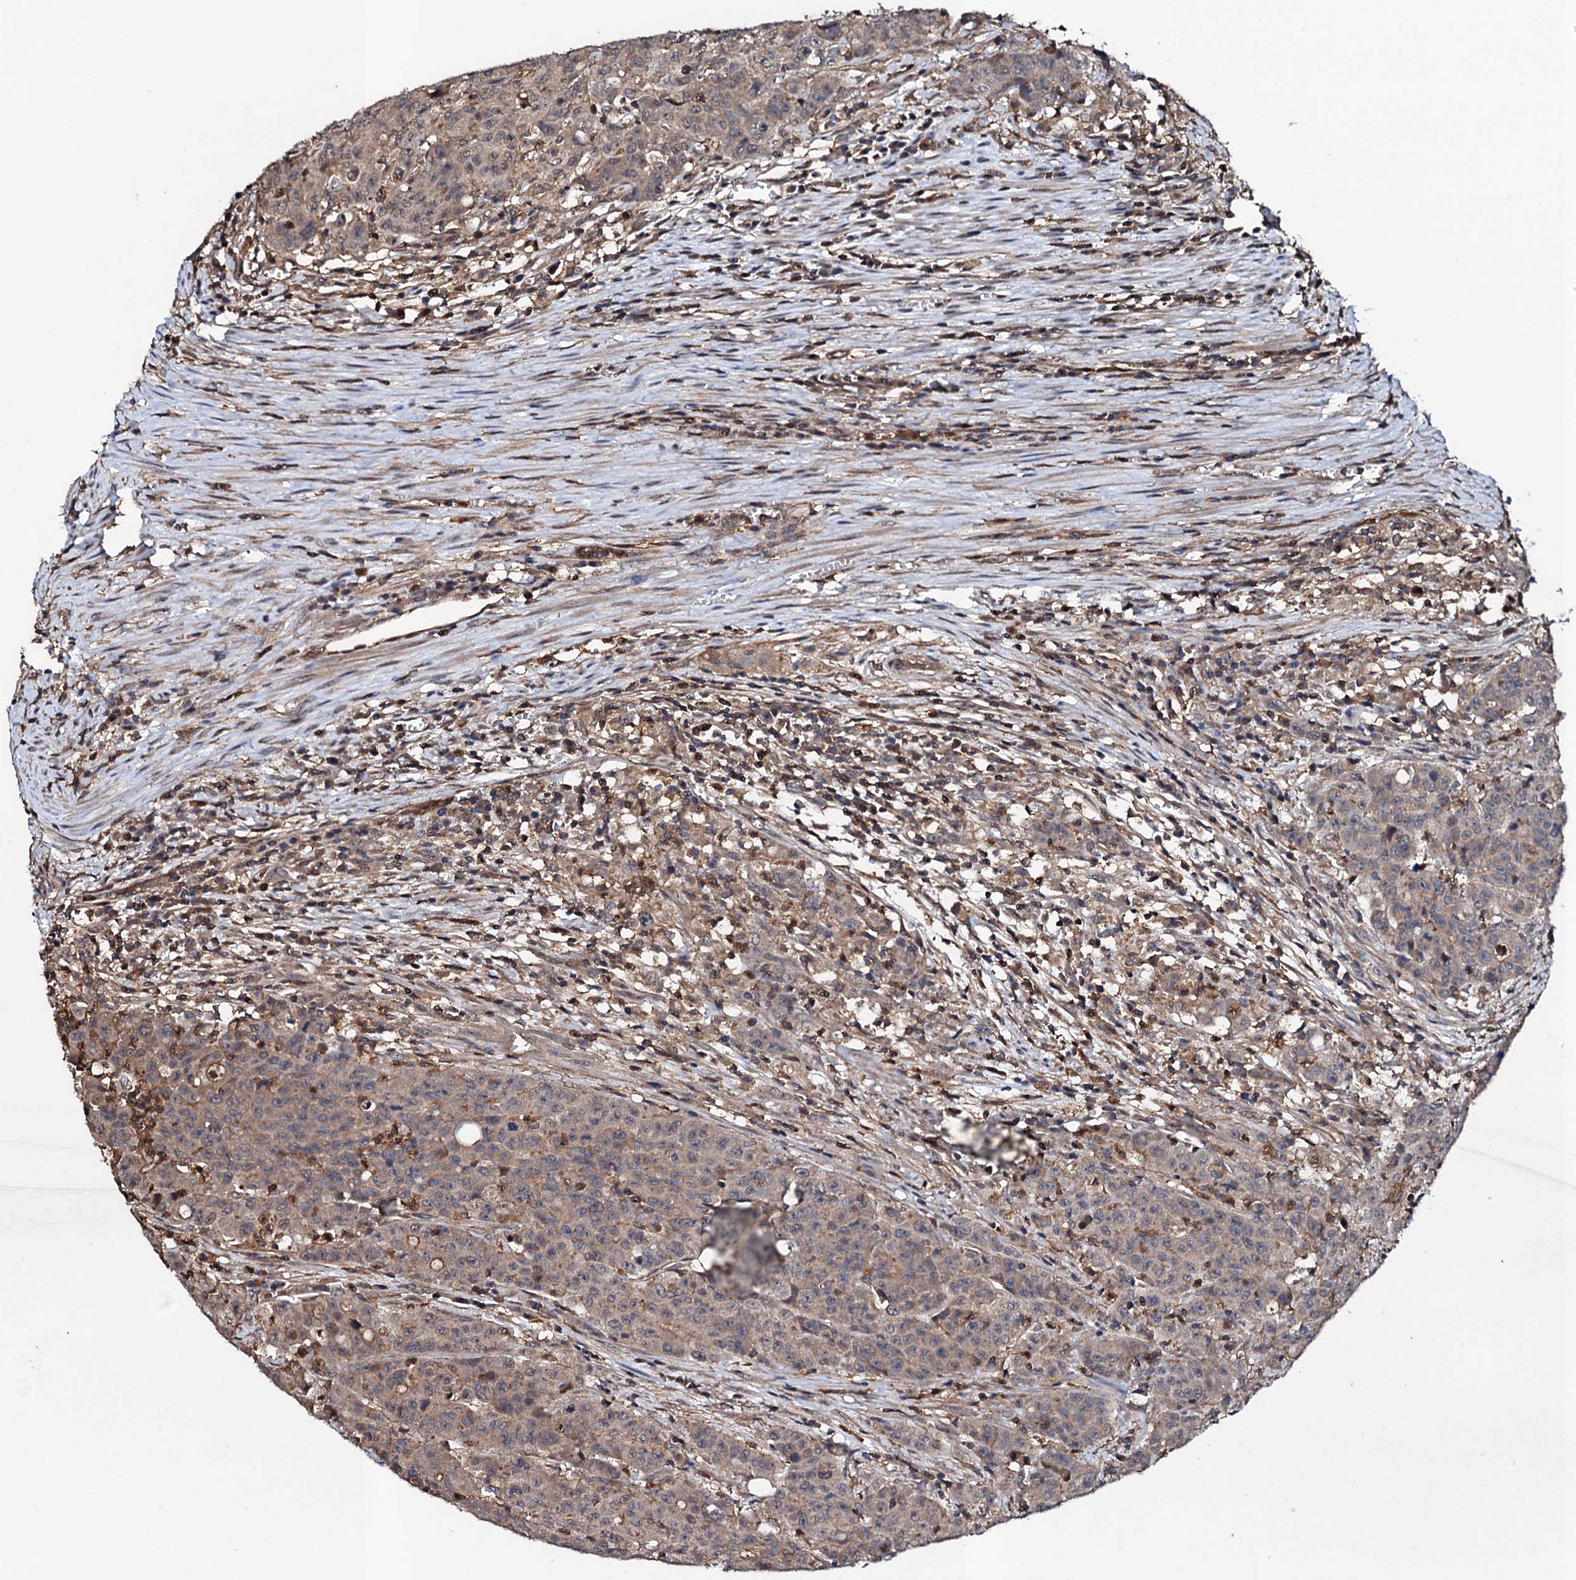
{"staining": {"intensity": "weak", "quantity": ">75%", "location": "cytoplasmic/membranous"}, "tissue": "colorectal cancer", "cell_type": "Tumor cells", "image_type": "cancer", "snomed": [{"axis": "morphology", "description": "Adenocarcinoma, NOS"}, {"axis": "topography", "description": "Colon"}], "caption": "Weak cytoplasmic/membranous staining is identified in approximately >75% of tumor cells in colorectal cancer.", "gene": "COG6", "patient": {"sex": "male", "age": 62}}